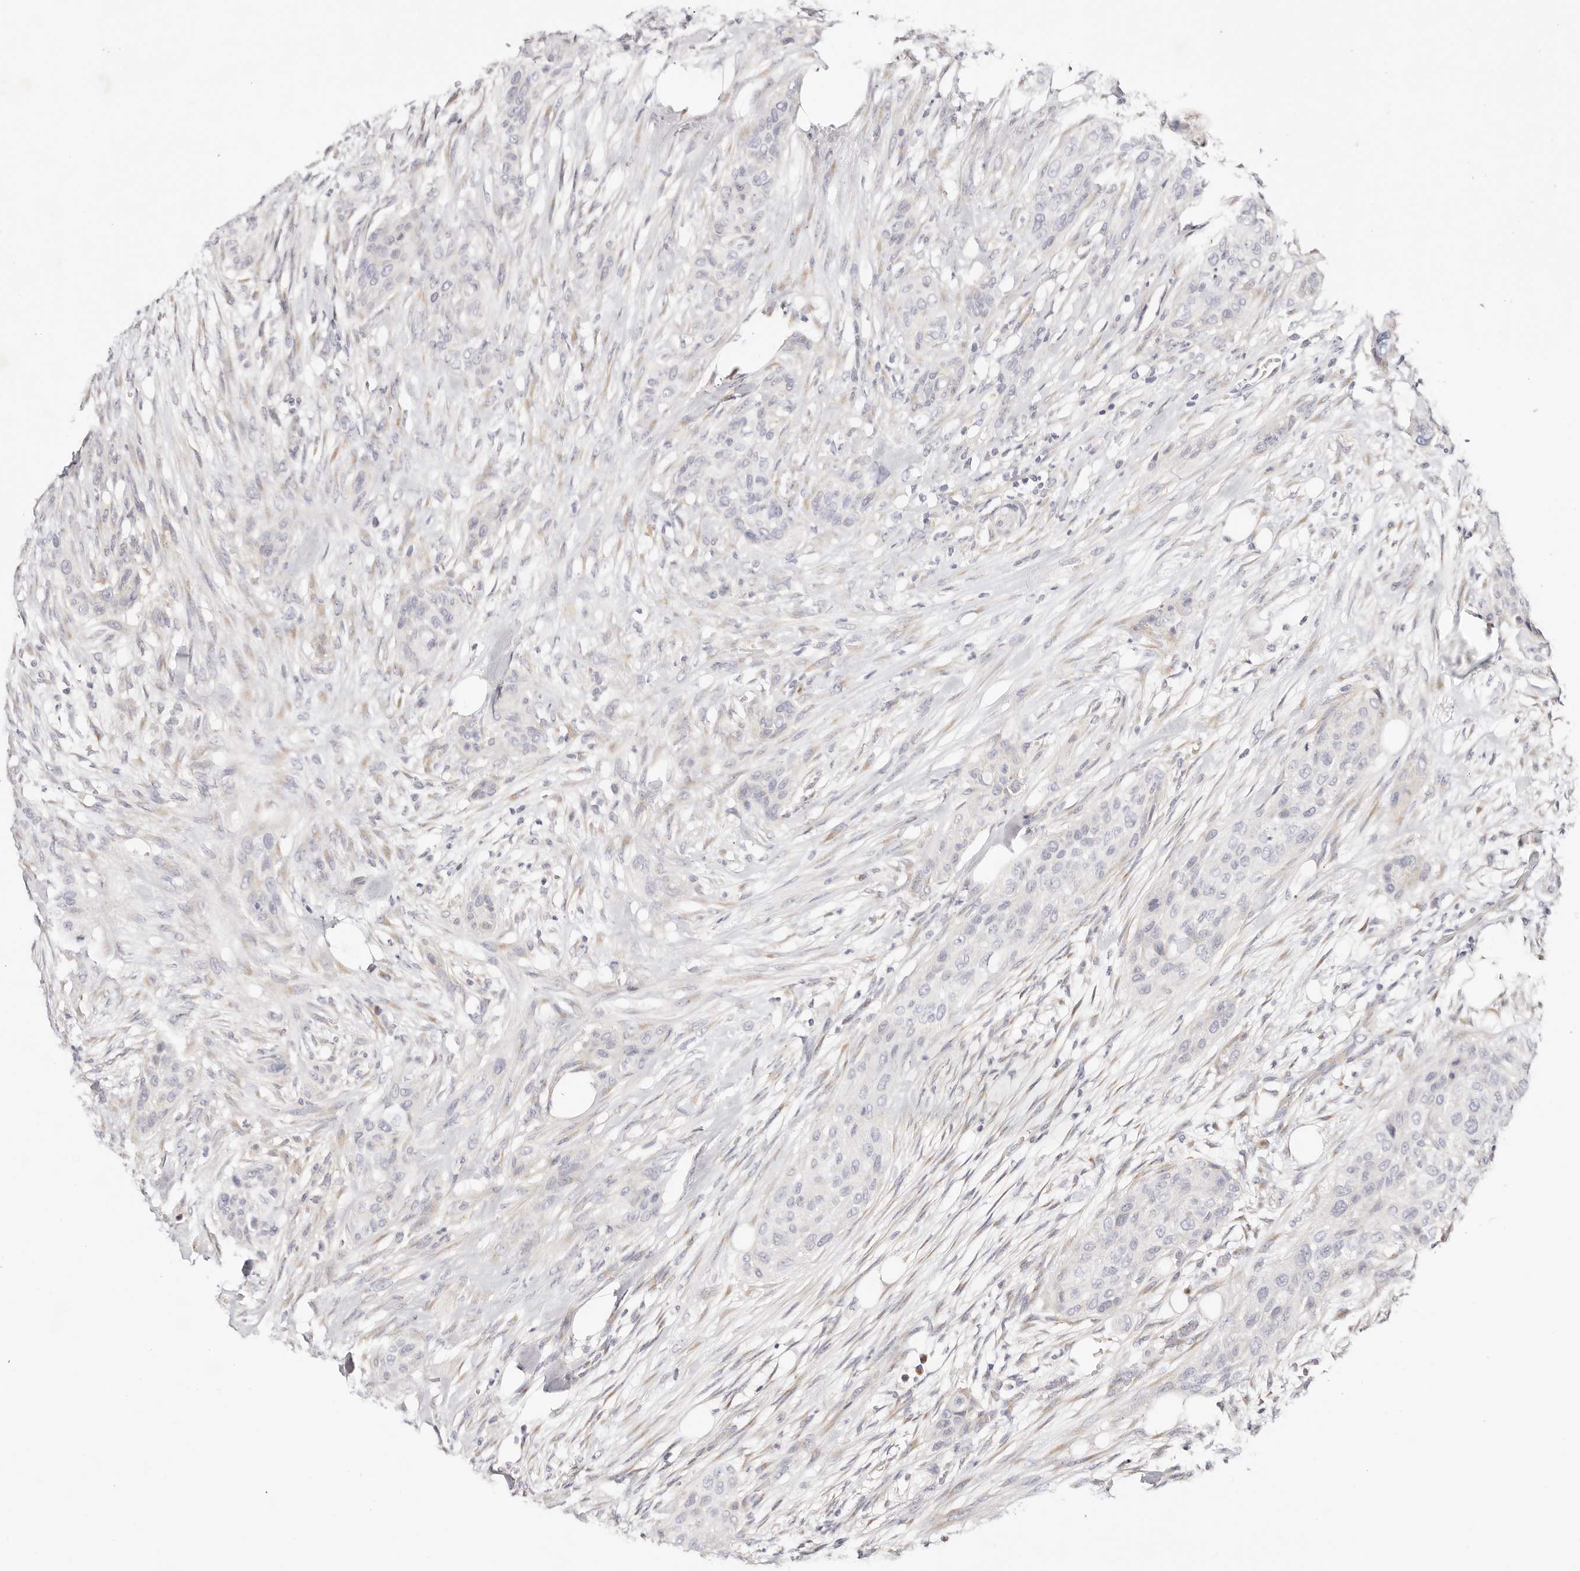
{"staining": {"intensity": "negative", "quantity": "none", "location": "none"}, "tissue": "urothelial cancer", "cell_type": "Tumor cells", "image_type": "cancer", "snomed": [{"axis": "morphology", "description": "Urothelial carcinoma, High grade"}, {"axis": "topography", "description": "Urinary bladder"}], "caption": "IHC histopathology image of neoplastic tissue: human urothelial cancer stained with DAB (3,3'-diaminobenzidine) displays no significant protein staining in tumor cells. Nuclei are stained in blue.", "gene": "DNASE1", "patient": {"sex": "male", "age": 35}}